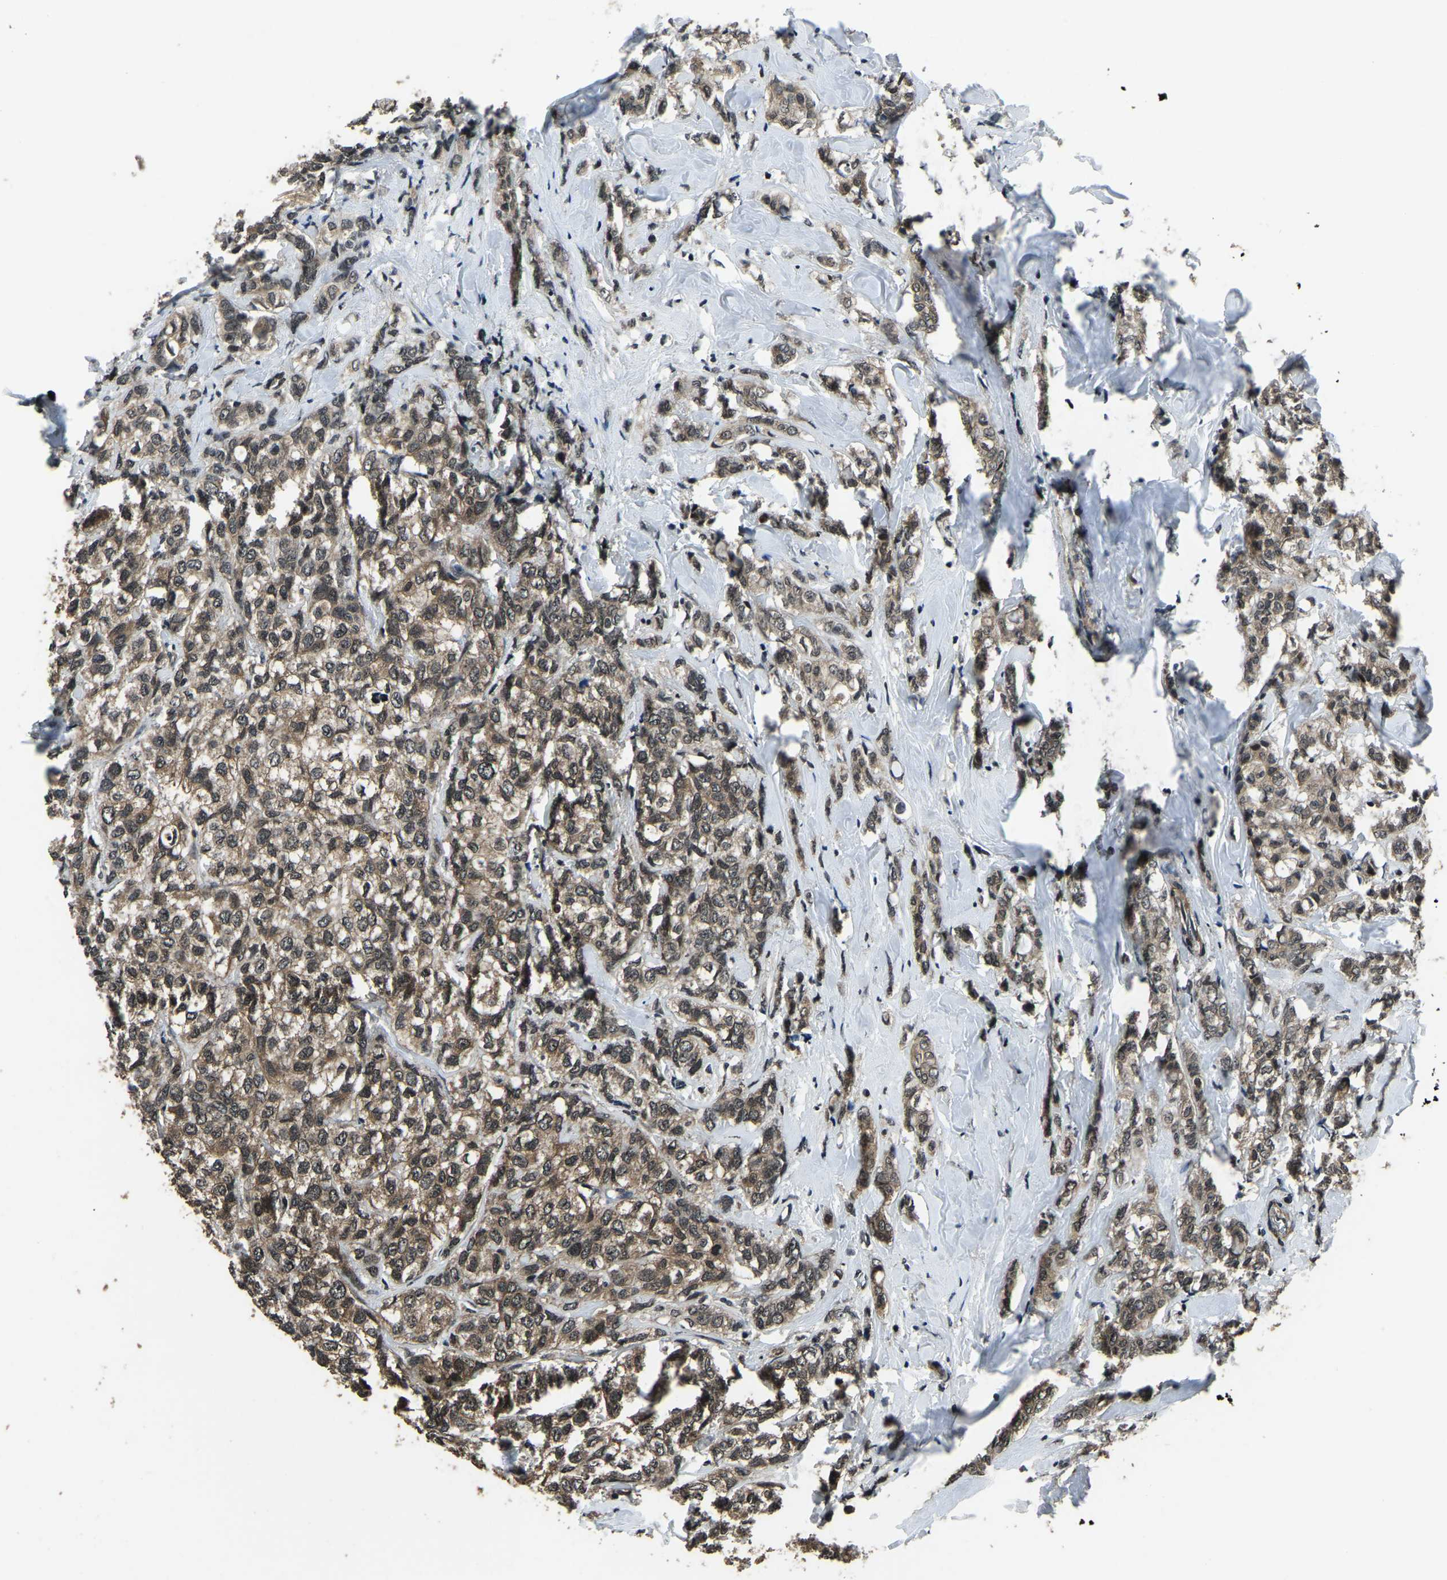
{"staining": {"intensity": "moderate", "quantity": ">75%", "location": "cytoplasmic/membranous"}, "tissue": "breast cancer", "cell_type": "Tumor cells", "image_type": "cancer", "snomed": [{"axis": "morphology", "description": "Lobular carcinoma"}, {"axis": "topography", "description": "Breast"}], "caption": "Moderate cytoplasmic/membranous expression for a protein is identified in approximately >75% of tumor cells of breast lobular carcinoma using IHC.", "gene": "ANKIB1", "patient": {"sex": "female", "age": 60}}